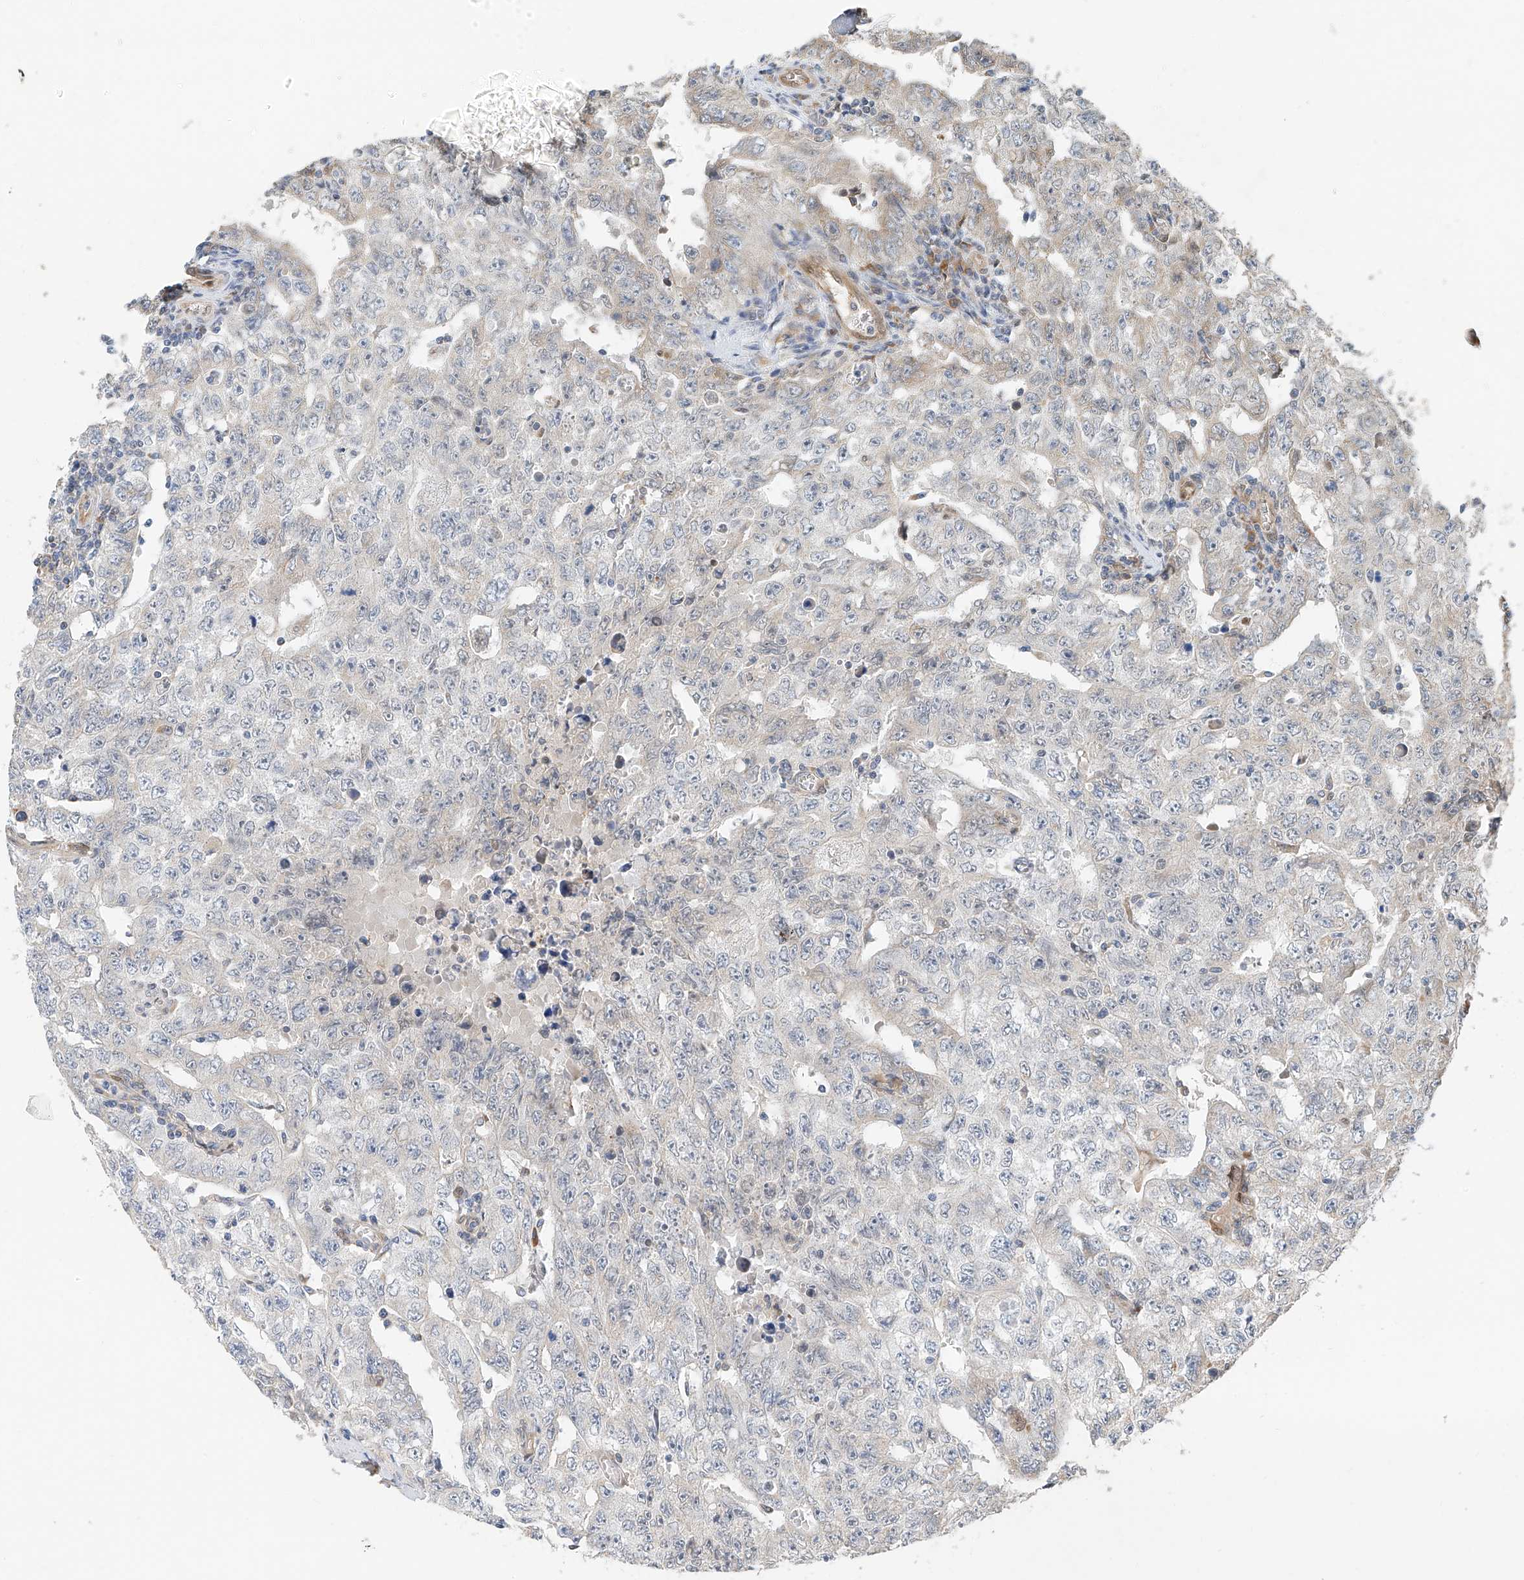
{"staining": {"intensity": "negative", "quantity": "none", "location": "none"}, "tissue": "testis cancer", "cell_type": "Tumor cells", "image_type": "cancer", "snomed": [{"axis": "morphology", "description": "Carcinoma, Embryonal, NOS"}, {"axis": "topography", "description": "Testis"}], "caption": "Immunohistochemistry micrograph of neoplastic tissue: human testis cancer (embryonal carcinoma) stained with DAB (3,3'-diaminobenzidine) displays no significant protein expression in tumor cells. Nuclei are stained in blue.", "gene": "PPA2", "patient": {"sex": "male", "age": 26}}